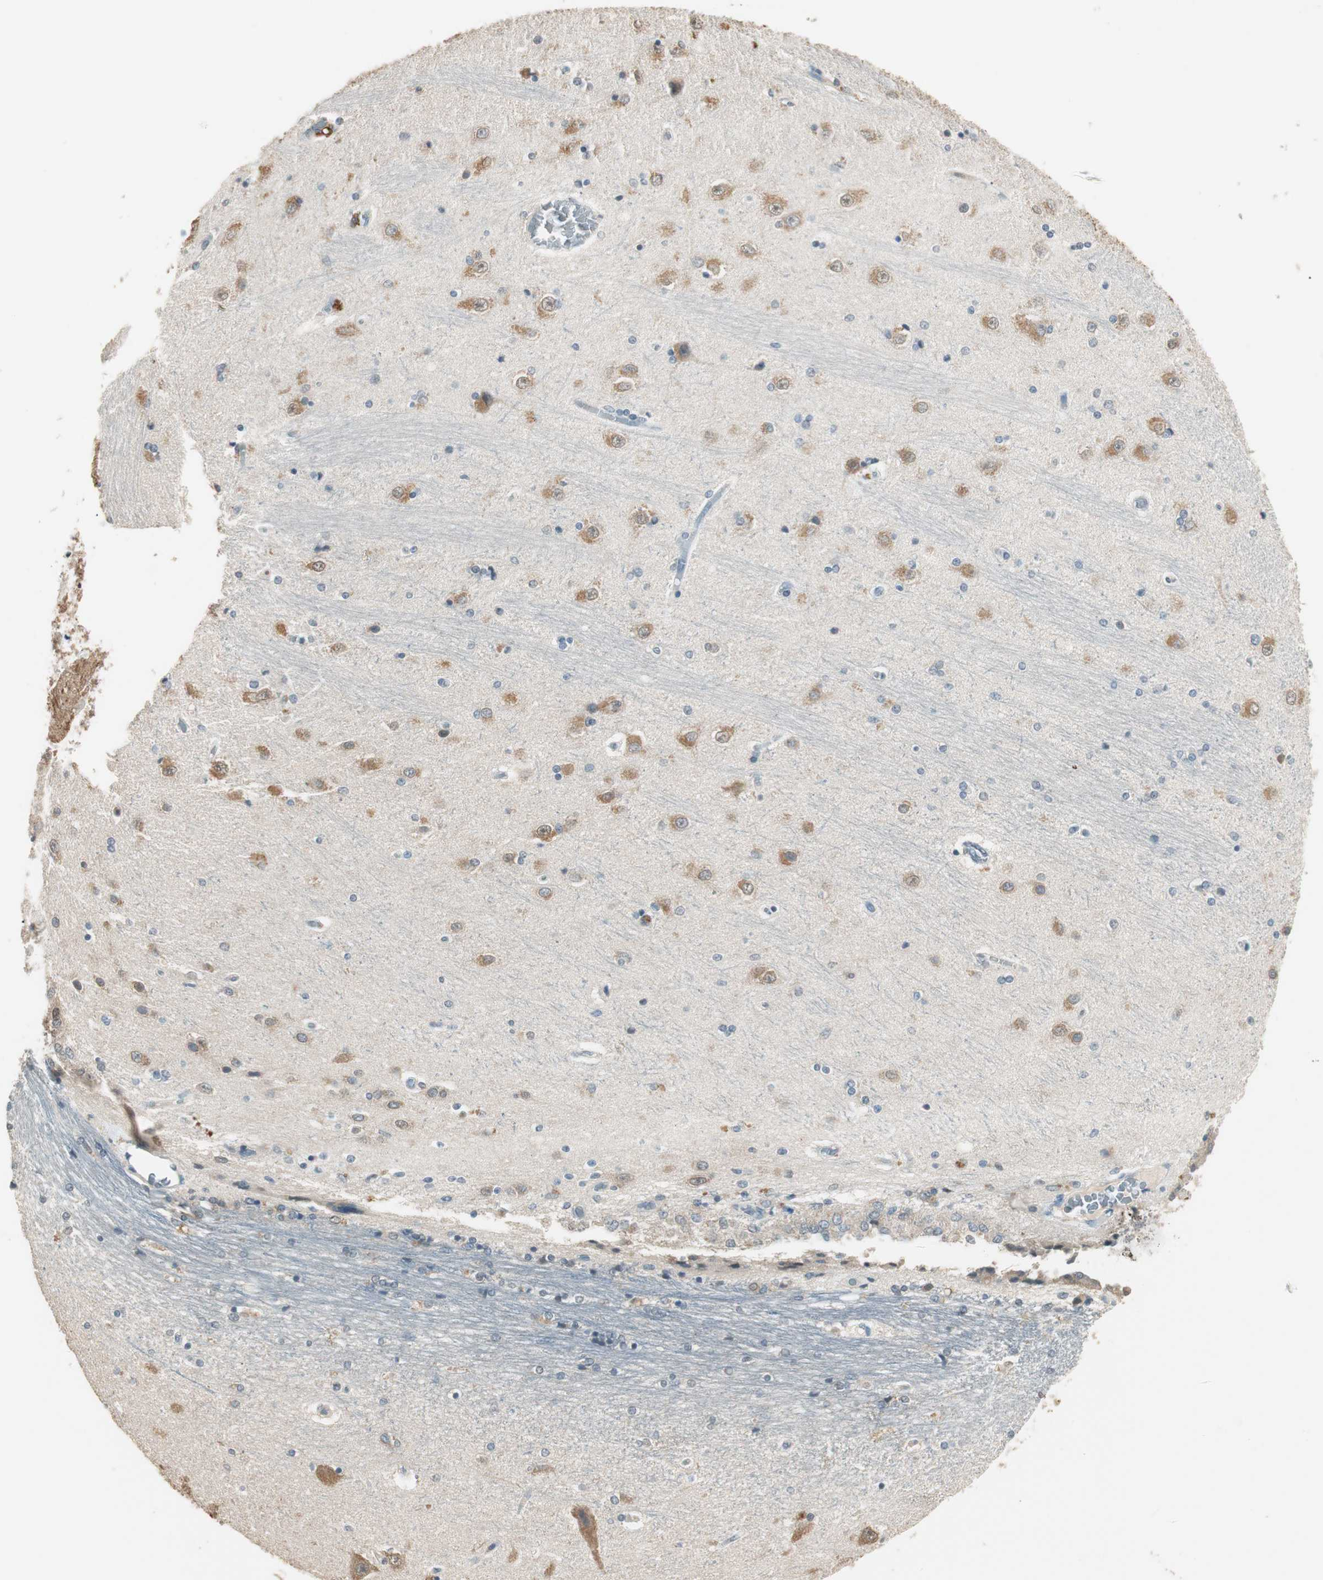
{"staining": {"intensity": "moderate", "quantity": "25%-75%", "location": "cytoplasmic/membranous"}, "tissue": "hippocampus", "cell_type": "Glial cells", "image_type": "normal", "snomed": [{"axis": "morphology", "description": "Normal tissue, NOS"}, {"axis": "topography", "description": "Hippocampus"}], "caption": "High-power microscopy captured an IHC micrograph of normal hippocampus, revealing moderate cytoplasmic/membranous positivity in approximately 25%-75% of glial cells. The protein of interest is stained brown, and the nuclei are stained in blue (DAB (3,3'-diaminobenzidine) IHC with brightfield microscopy, high magnification).", "gene": "USP5", "patient": {"sex": "female", "age": 54}}